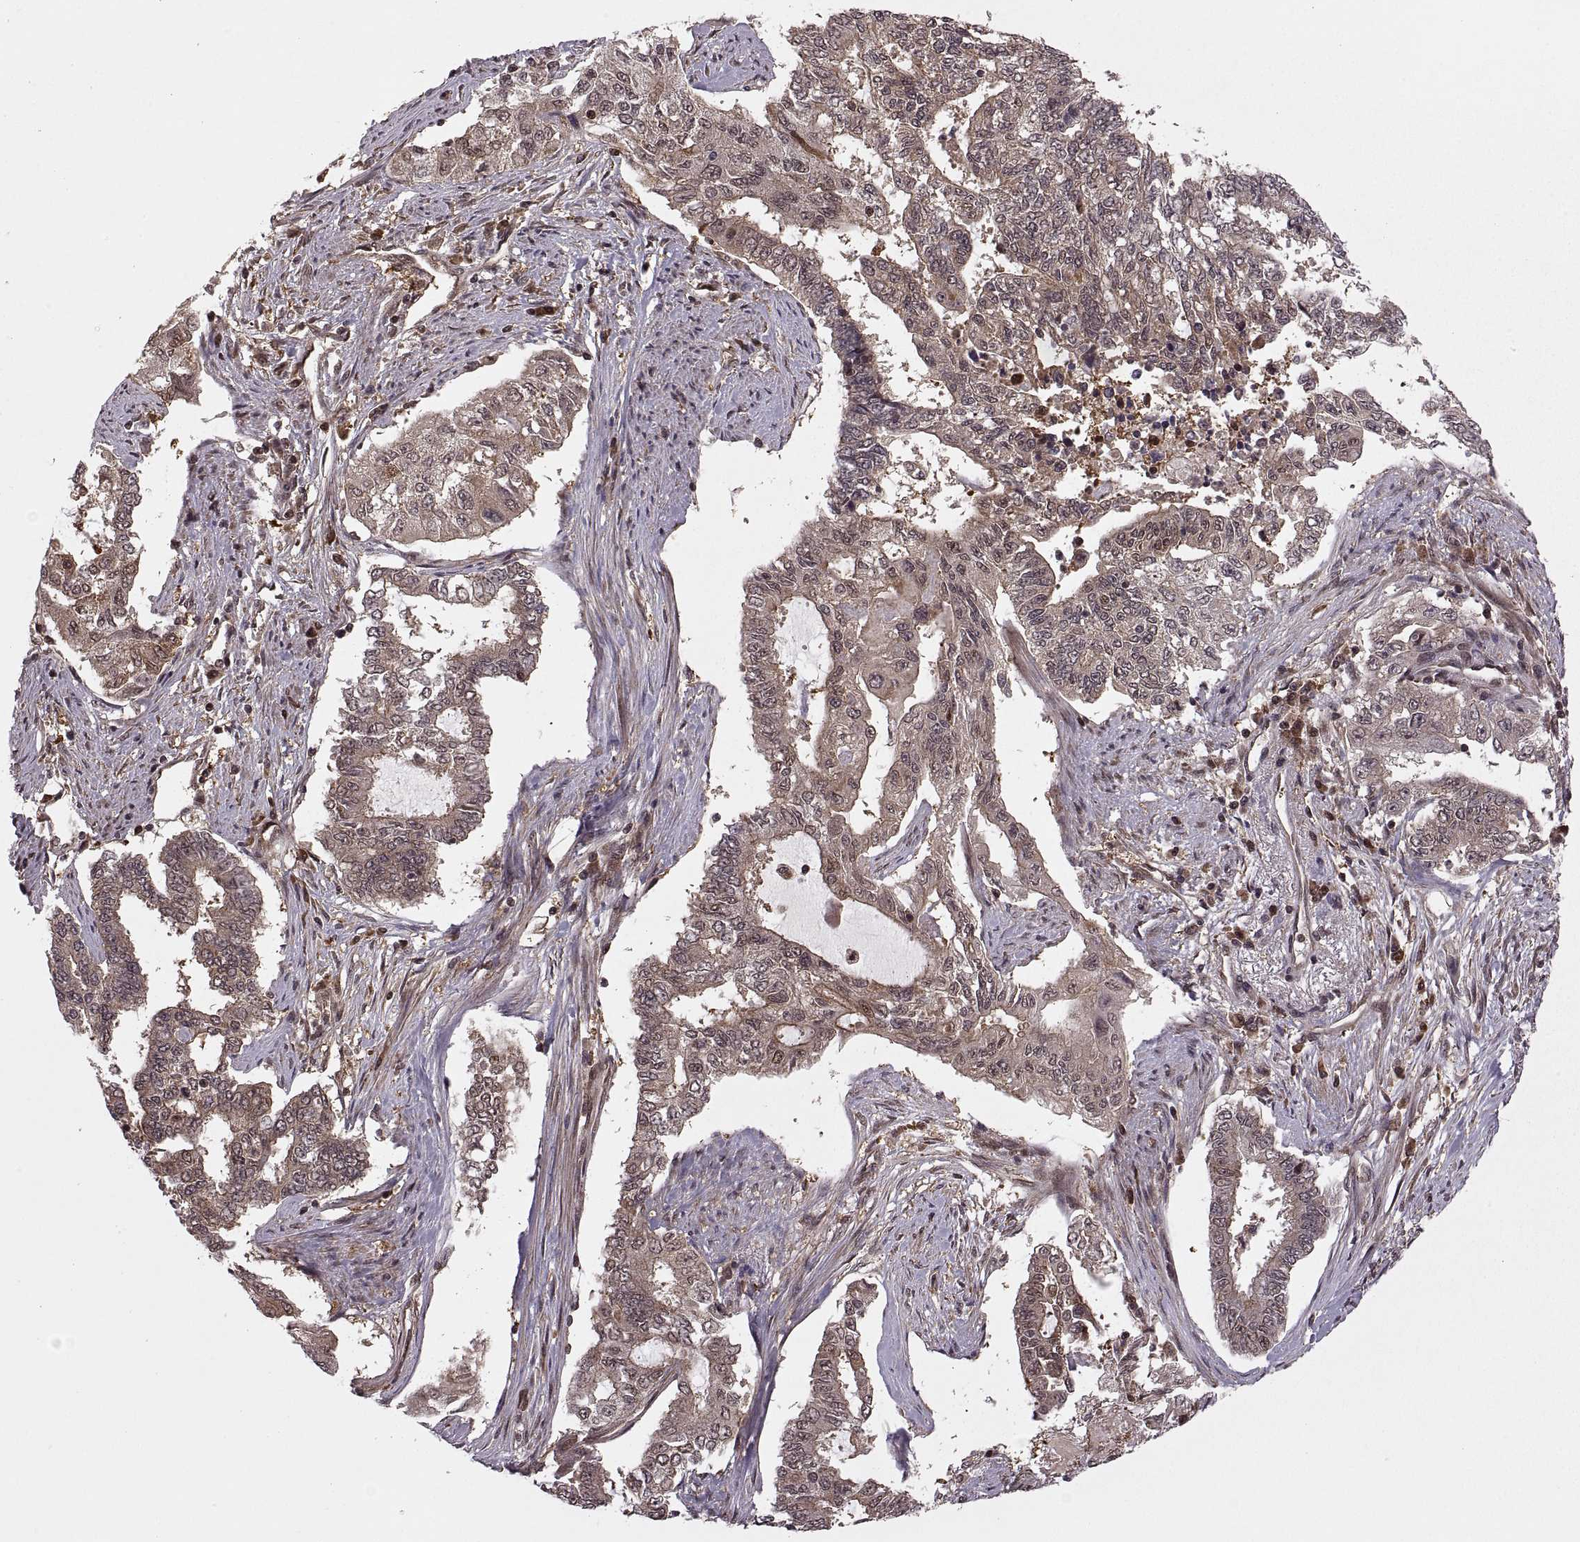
{"staining": {"intensity": "moderate", "quantity": "<25%", "location": "cytoplasmic/membranous"}, "tissue": "endometrial cancer", "cell_type": "Tumor cells", "image_type": "cancer", "snomed": [{"axis": "morphology", "description": "Adenocarcinoma, NOS"}, {"axis": "topography", "description": "Uterus"}], "caption": "A brown stain labels moderate cytoplasmic/membranous expression of a protein in endometrial cancer tumor cells. Using DAB (brown) and hematoxylin (blue) stains, captured at high magnification using brightfield microscopy.", "gene": "DEDD", "patient": {"sex": "female", "age": 59}}